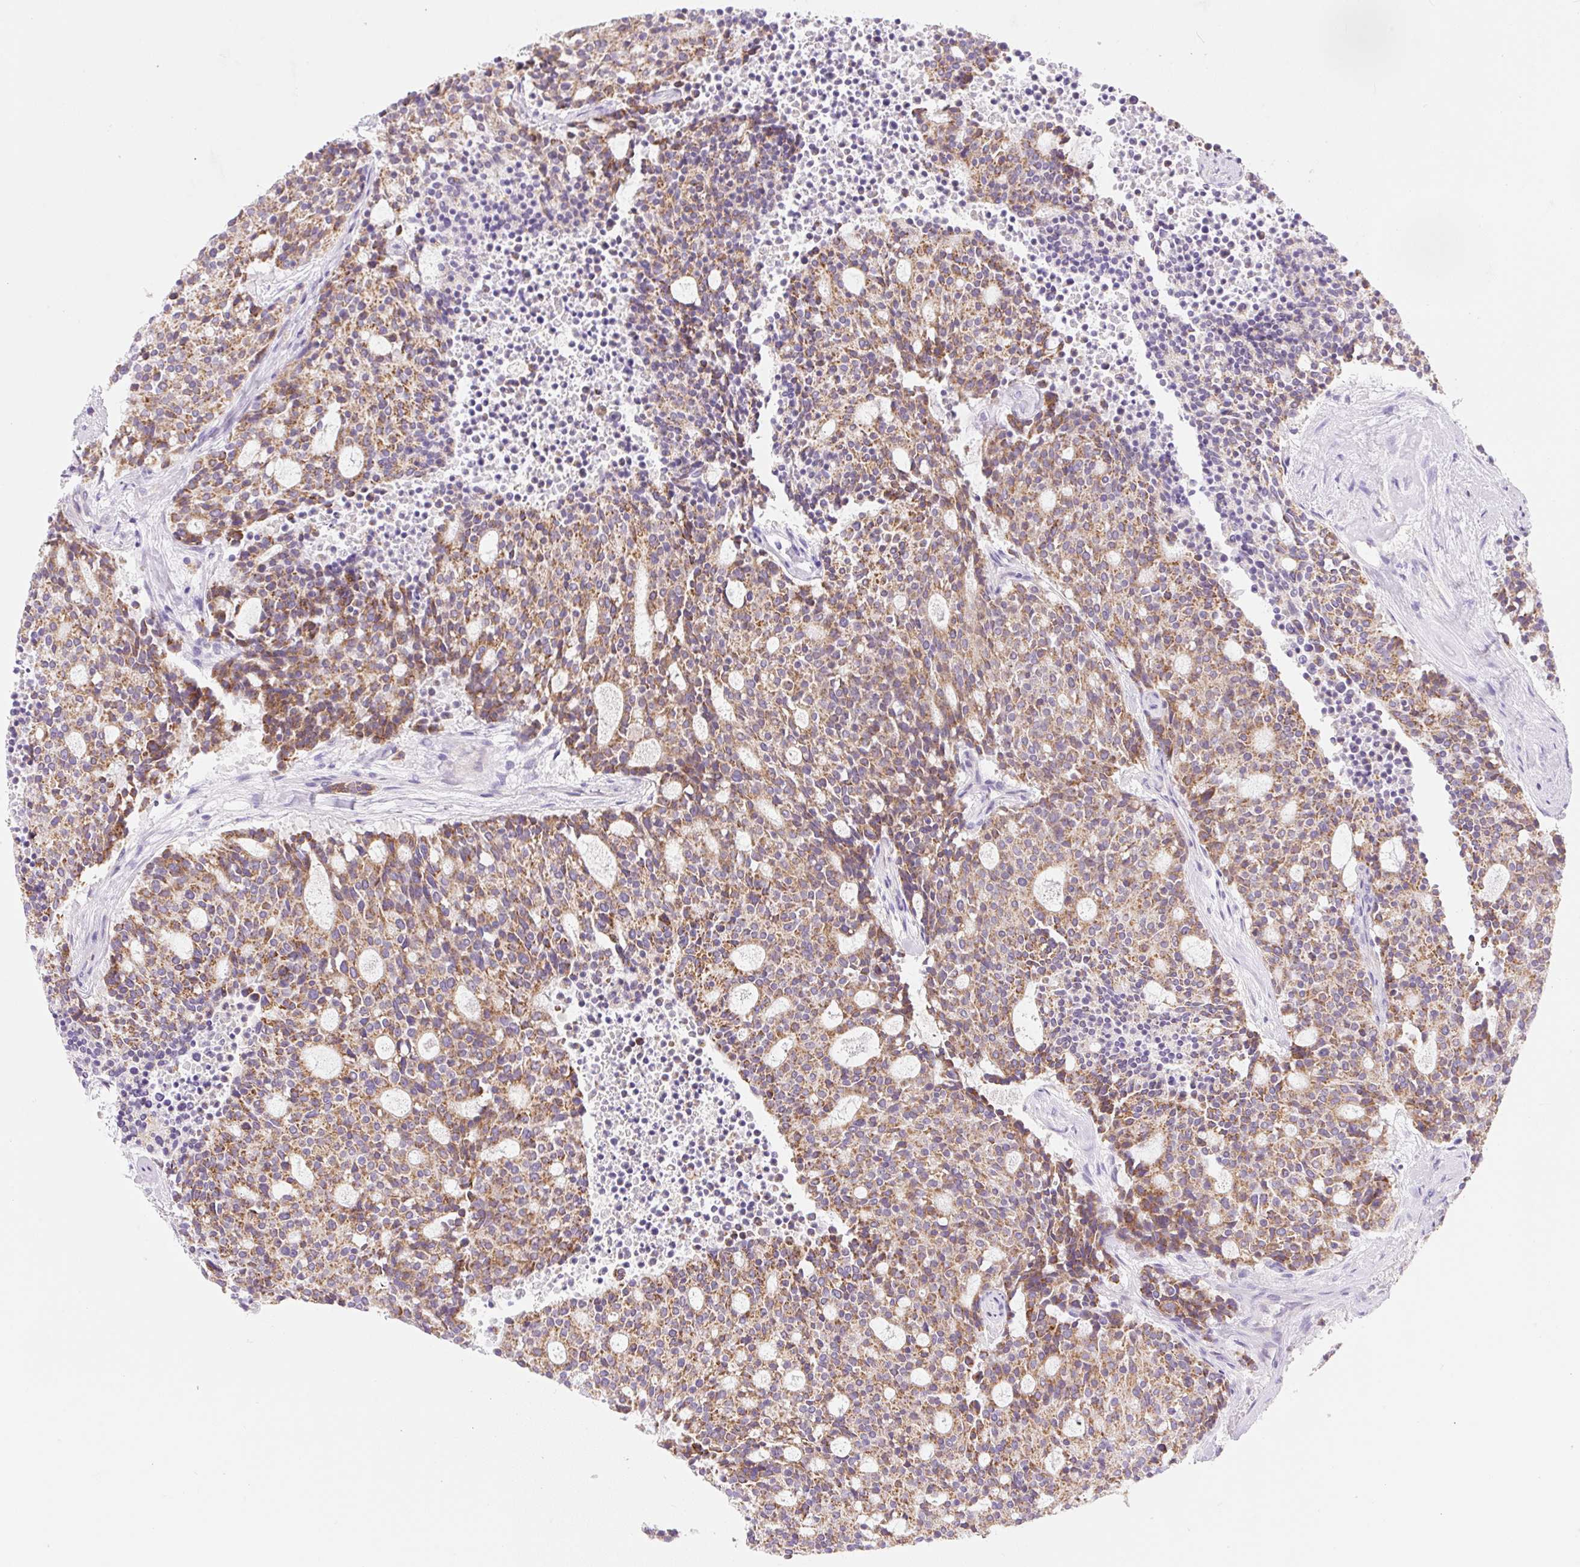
{"staining": {"intensity": "moderate", "quantity": ">75%", "location": "cytoplasmic/membranous"}, "tissue": "carcinoid", "cell_type": "Tumor cells", "image_type": "cancer", "snomed": [{"axis": "morphology", "description": "Carcinoid, malignant, NOS"}, {"axis": "topography", "description": "Pancreas"}], "caption": "A photomicrograph of malignant carcinoid stained for a protein shows moderate cytoplasmic/membranous brown staining in tumor cells.", "gene": "FOCAD", "patient": {"sex": "female", "age": 54}}